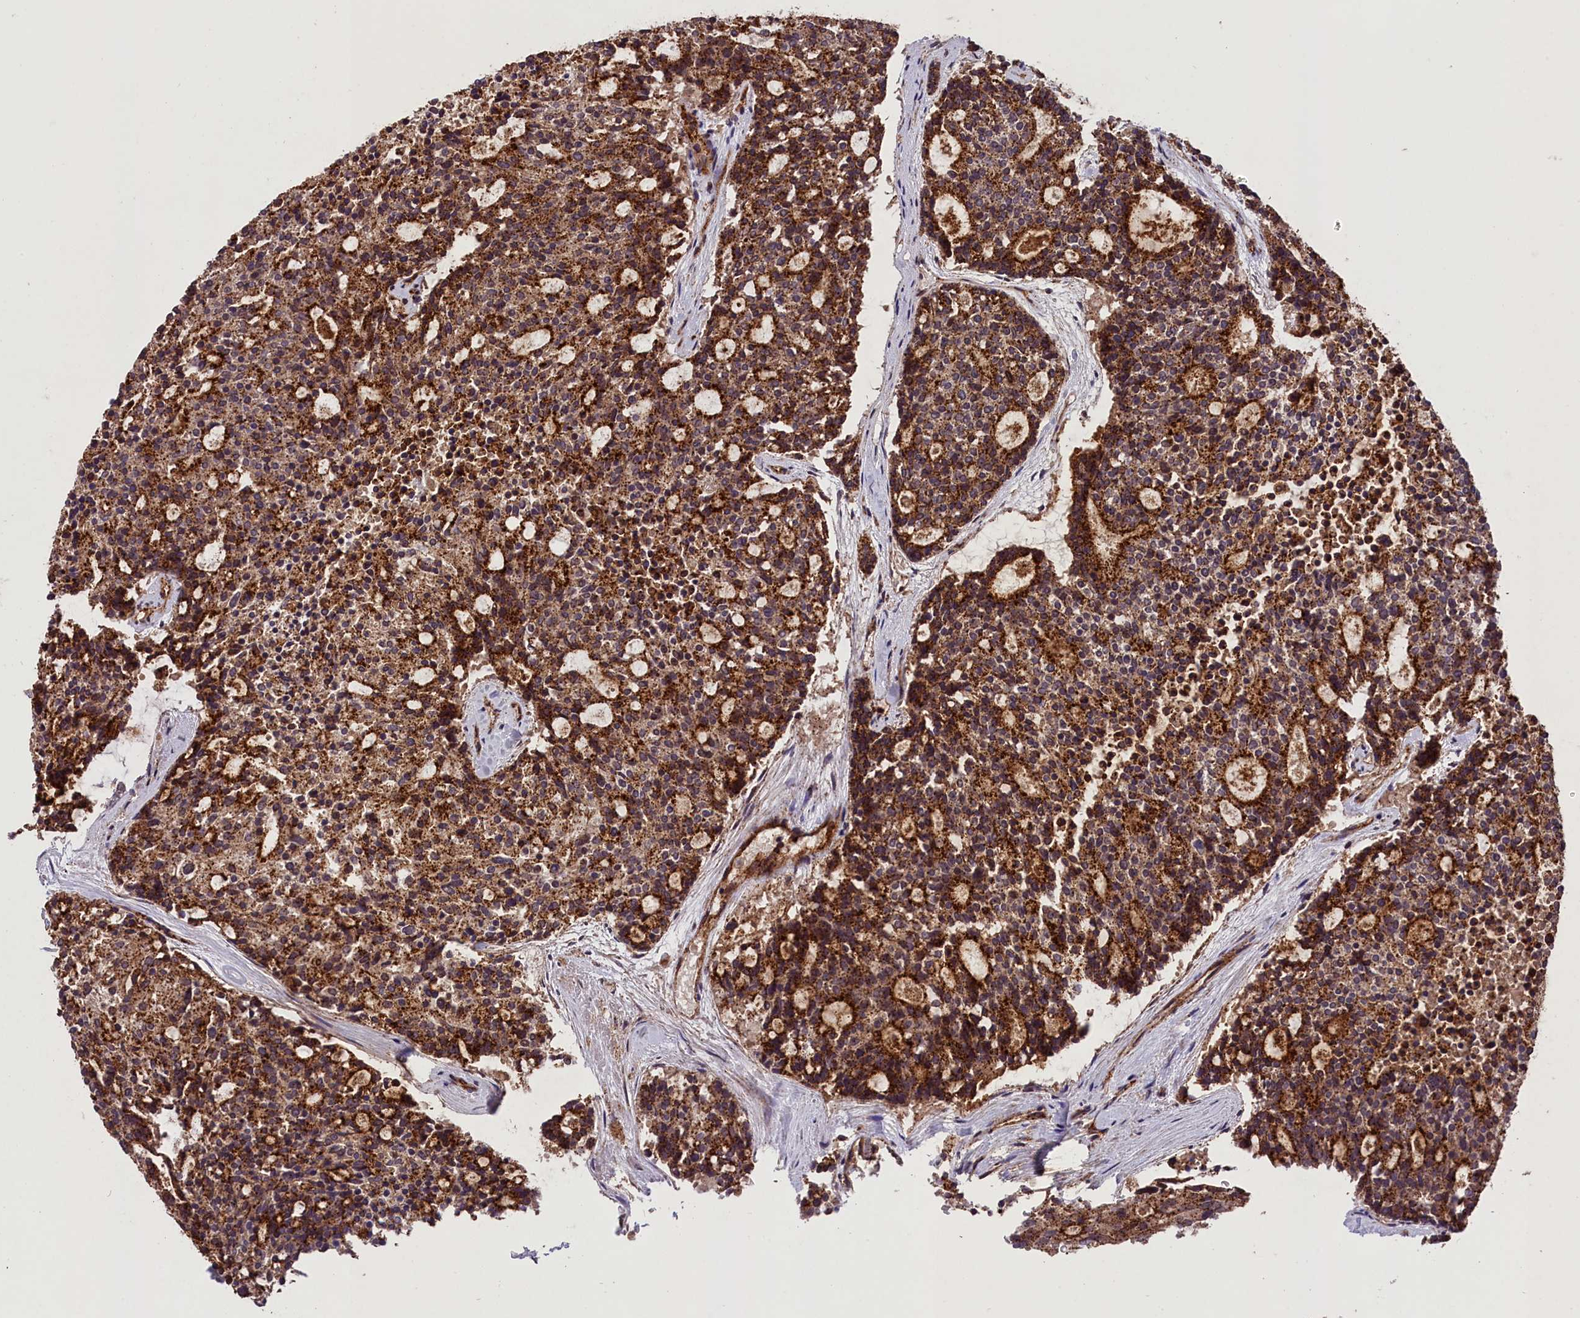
{"staining": {"intensity": "strong", "quantity": ">75%", "location": "cytoplasmic/membranous"}, "tissue": "carcinoid", "cell_type": "Tumor cells", "image_type": "cancer", "snomed": [{"axis": "morphology", "description": "Carcinoid, malignant, NOS"}, {"axis": "topography", "description": "Pancreas"}], "caption": "Tumor cells demonstrate high levels of strong cytoplasmic/membranous positivity in about >75% of cells in carcinoid.", "gene": "IST1", "patient": {"sex": "female", "age": 54}}